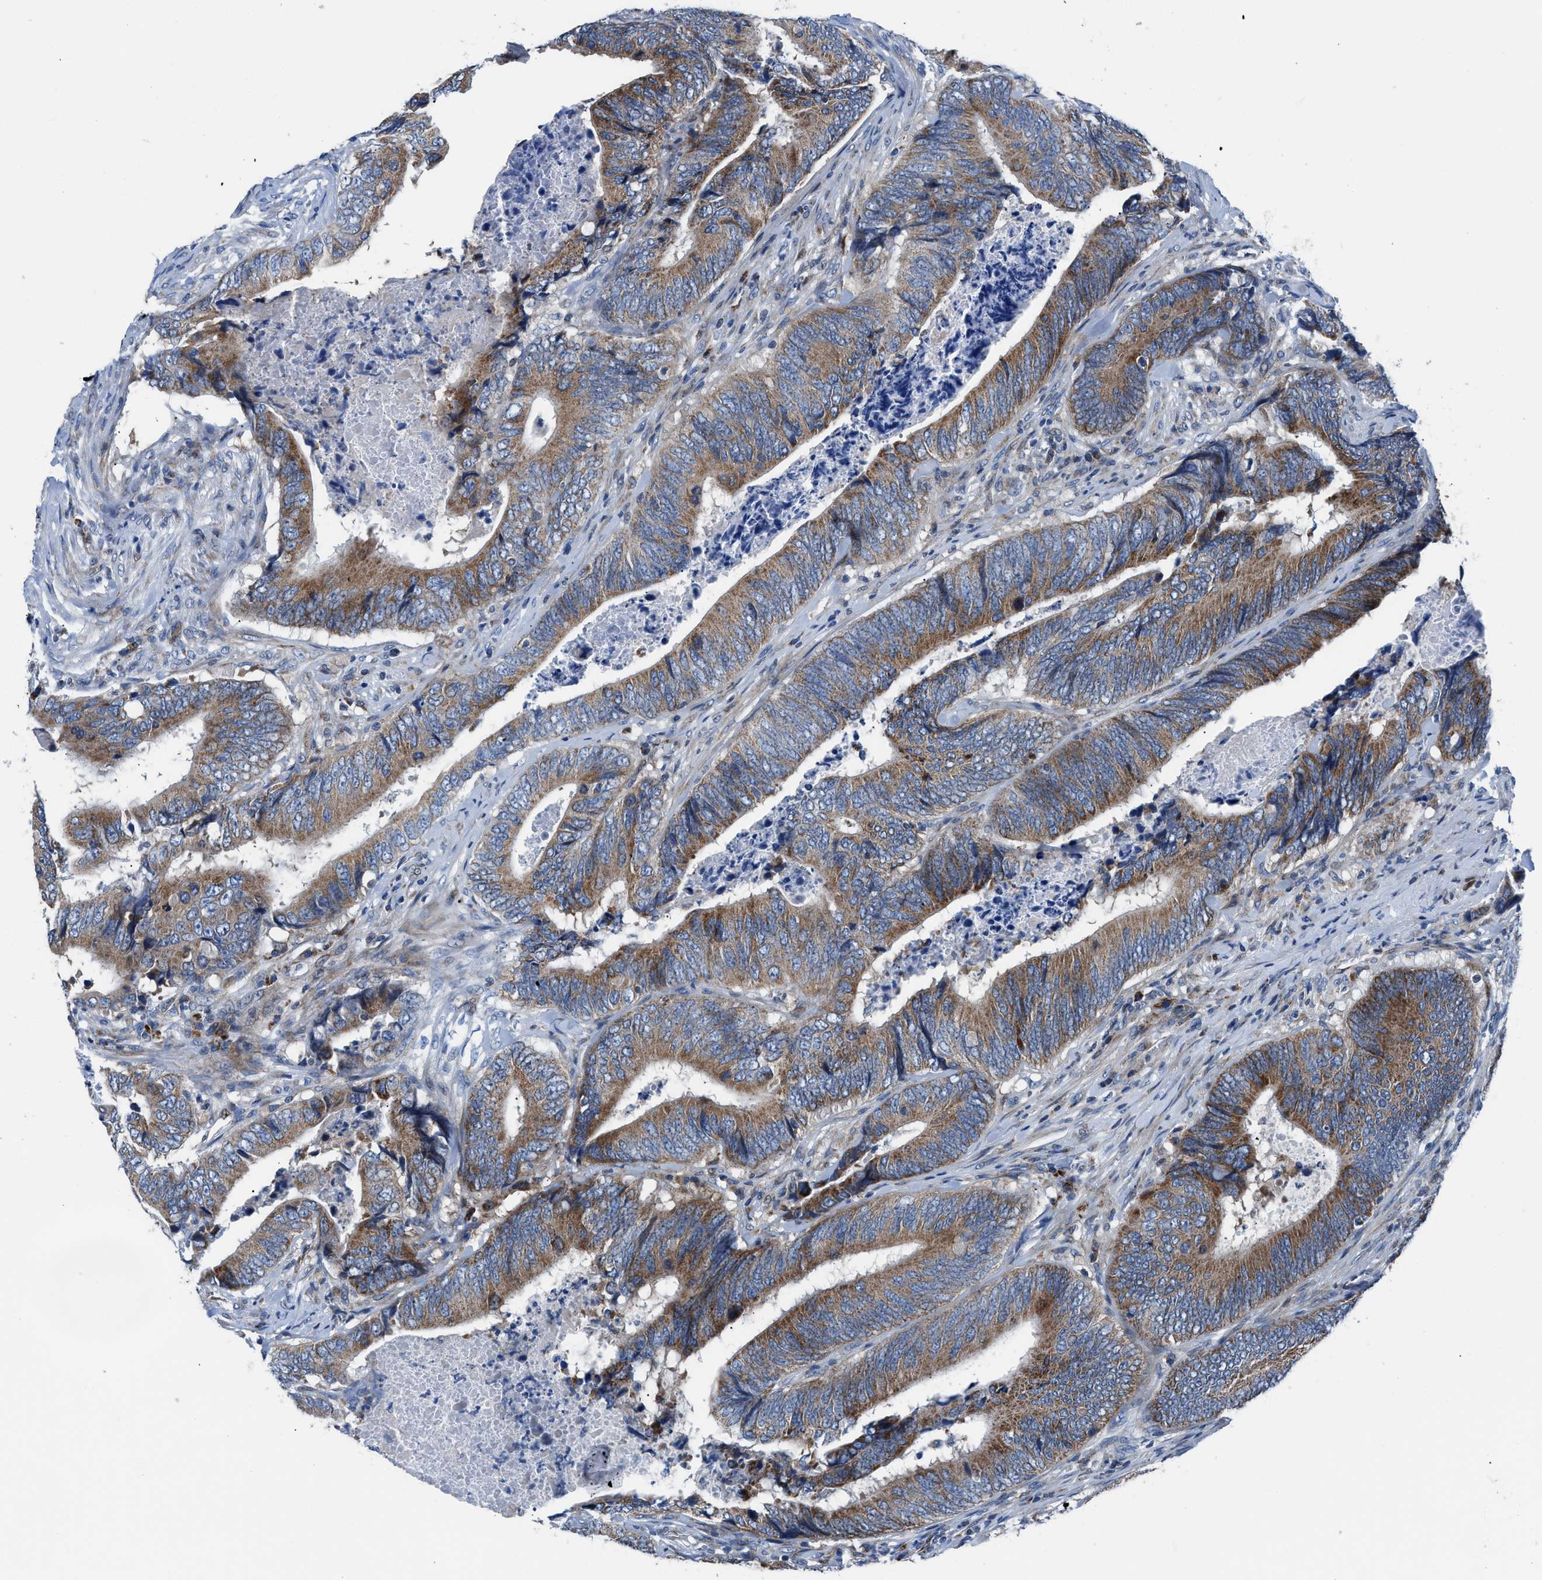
{"staining": {"intensity": "moderate", "quantity": ">75%", "location": "cytoplasmic/membranous"}, "tissue": "colorectal cancer", "cell_type": "Tumor cells", "image_type": "cancer", "snomed": [{"axis": "morphology", "description": "Normal tissue, NOS"}, {"axis": "morphology", "description": "Adenocarcinoma, NOS"}, {"axis": "topography", "description": "Colon"}], "caption": "Immunohistochemistry photomicrograph of neoplastic tissue: human colorectal adenocarcinoma stained using IHC shows medium levels of moderate protein expression localized specifically in the cytoplasmic/membranous of tumor cells, appearing as a cytoplasmic/membranous brown color.", "gene": "LMO2", "patient": {"sex": "male", "age": 56}}